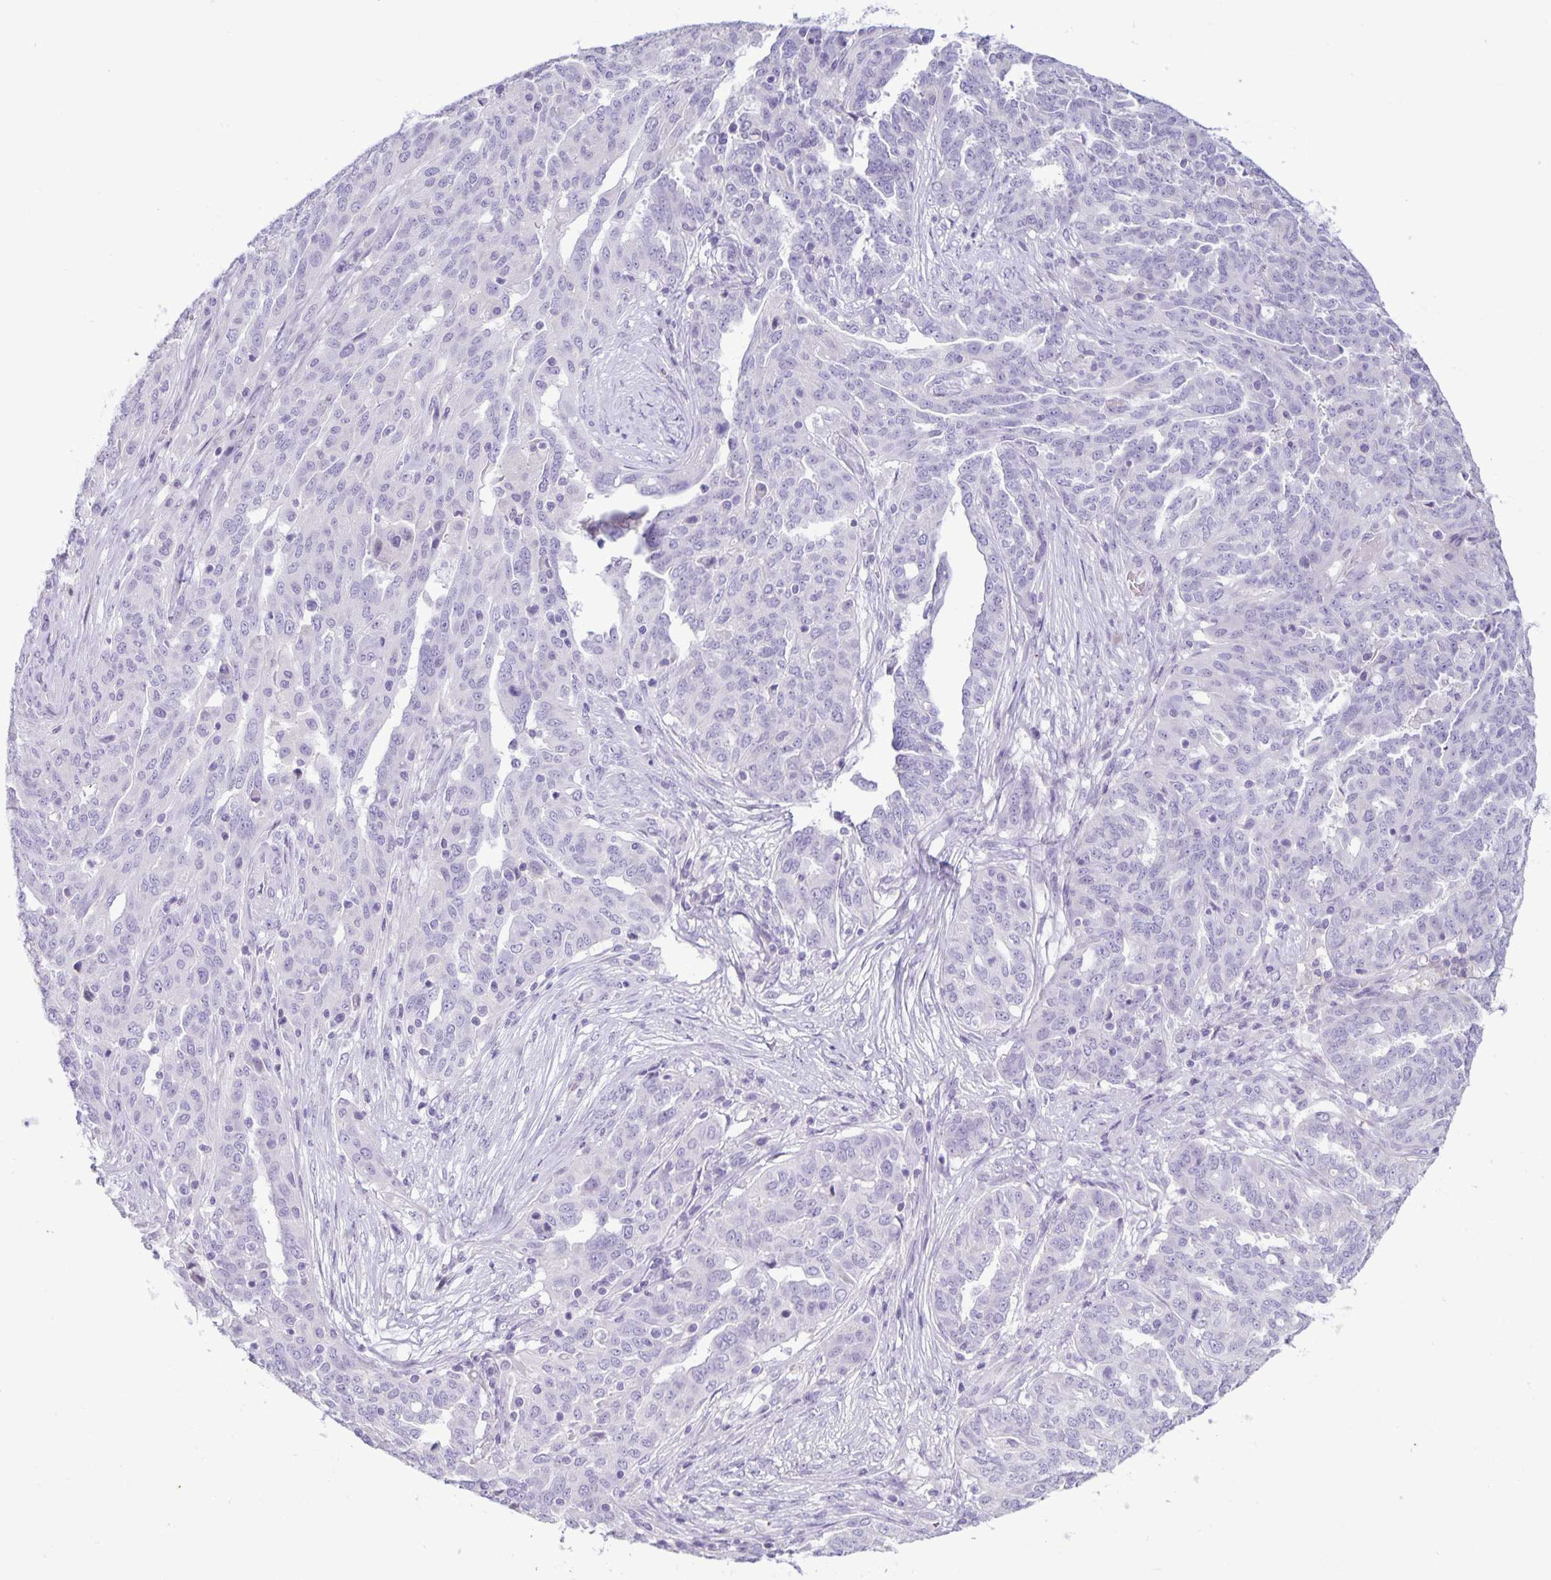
{"staining": {"intensity": "negative", "quantity": "none", "location": "none"}, "tissue": "ovarian cancer", "cell_type": "Tumor cells", "image_type": "cancer", "snomed": [{"axis": "morphology", "description": "Cystadenocarcinoma, serous, NOS"}, {"axis": "topography", "description": "Ovary"}], "caption": "An IHC photomicrograph of ovarian cancer (serous cystadenocarcinoma) is shown. There is no staining in tumor cells of ovarian cancer (serous cystadenocarcinoma).", "gene": "IBTK", "patient": {"sex": "female", "age": 67}}